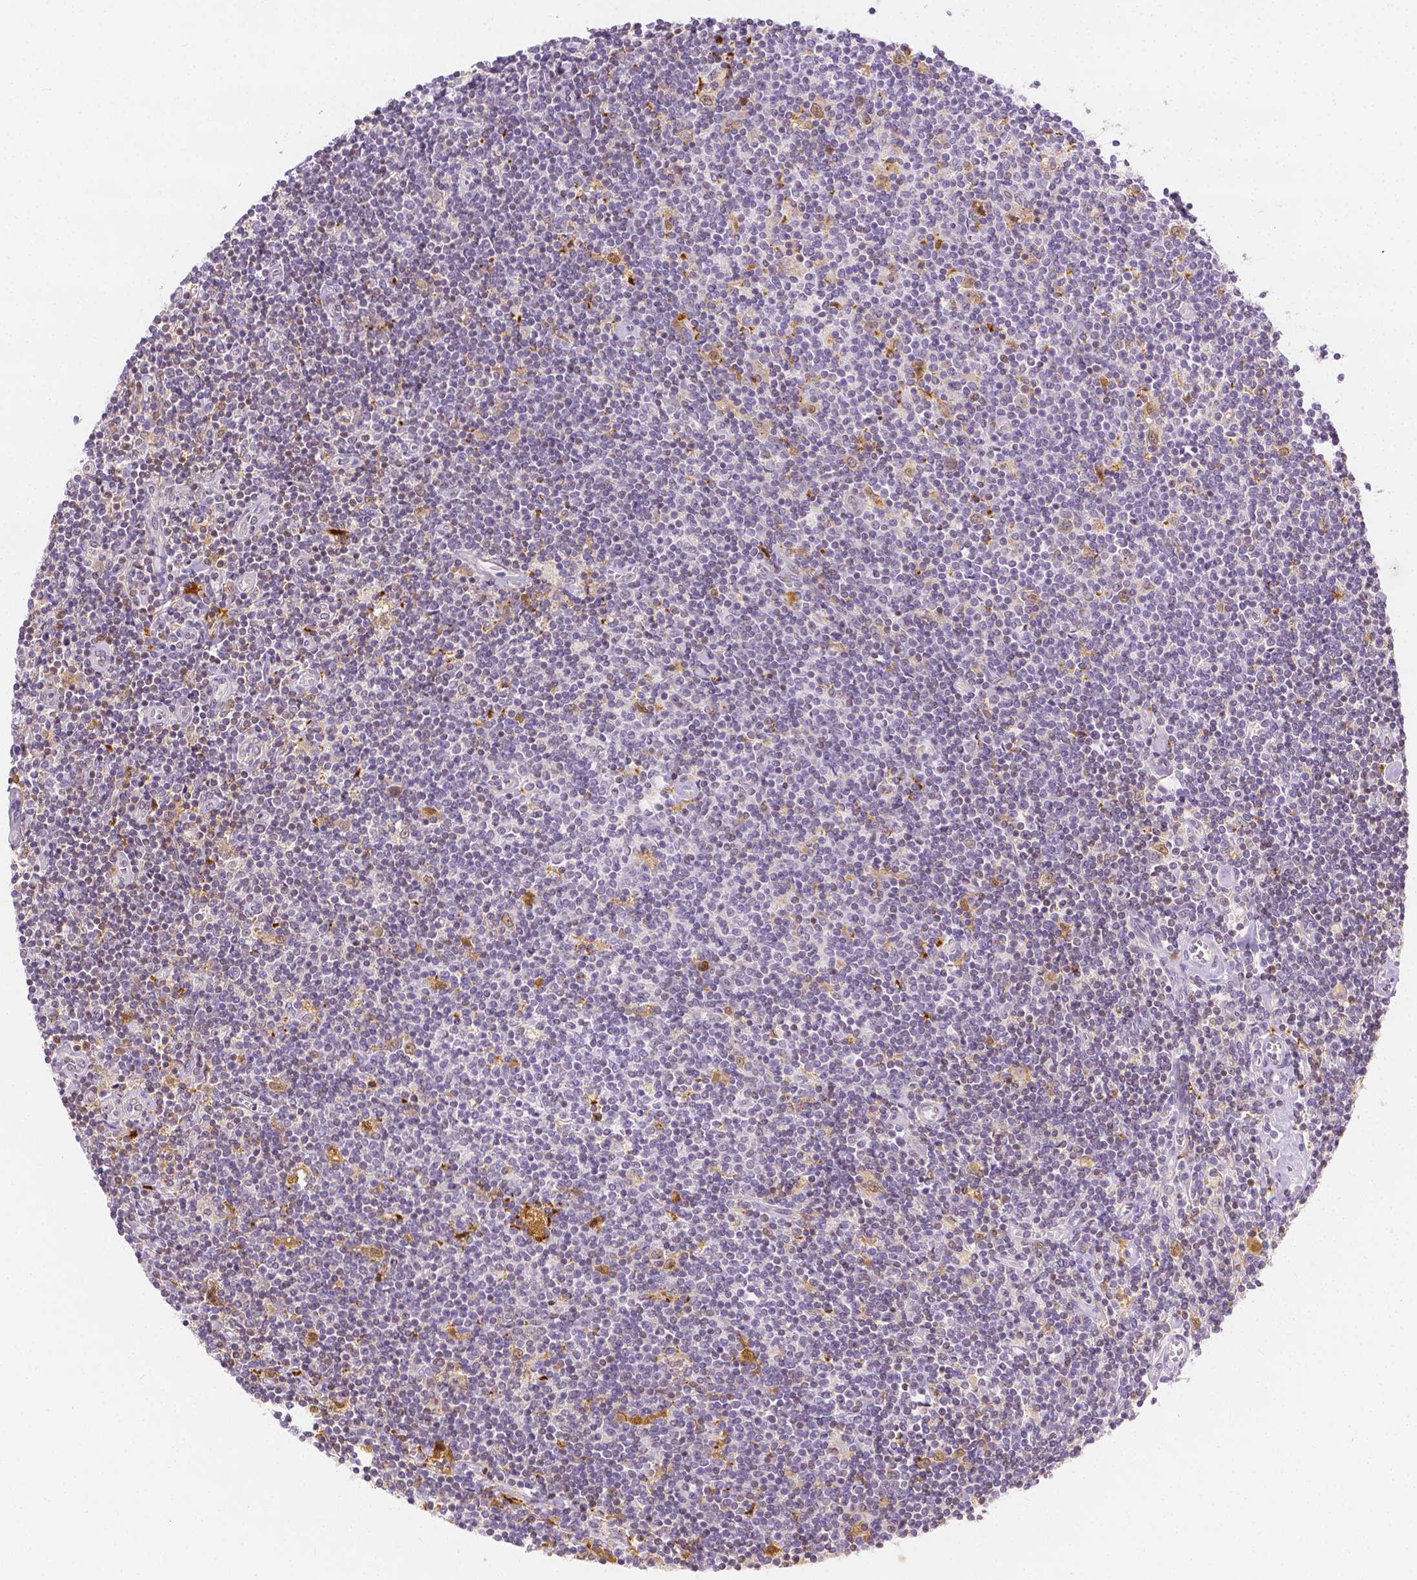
{"staining": {"intensity": "weak", "quantity": "<25%", "location": "cytoplasmic/membranous"}, "tissue": "lymphoma", "cell_type": "Tumor cells", "image_type": "cancer", "snomed": [{"axis": "morphology", "description": "Hodgkin's disease, NOS"}, {"axis": "topography", "description": "Lymph node"}], "caption": "IHC image of neoplastic tissue: human lymphoma stained with DAB (3,3'-diaminobenzidine) demonstrates no significant protein positivity in tumor cells. The staining was performed using DAB to visualize the protein expression in brown, while the nuclei were stained in blue with hematoxylin (Magnification: 20x).", "gene": "SGTB", "patient": {"sex": "male", "age": 40}}